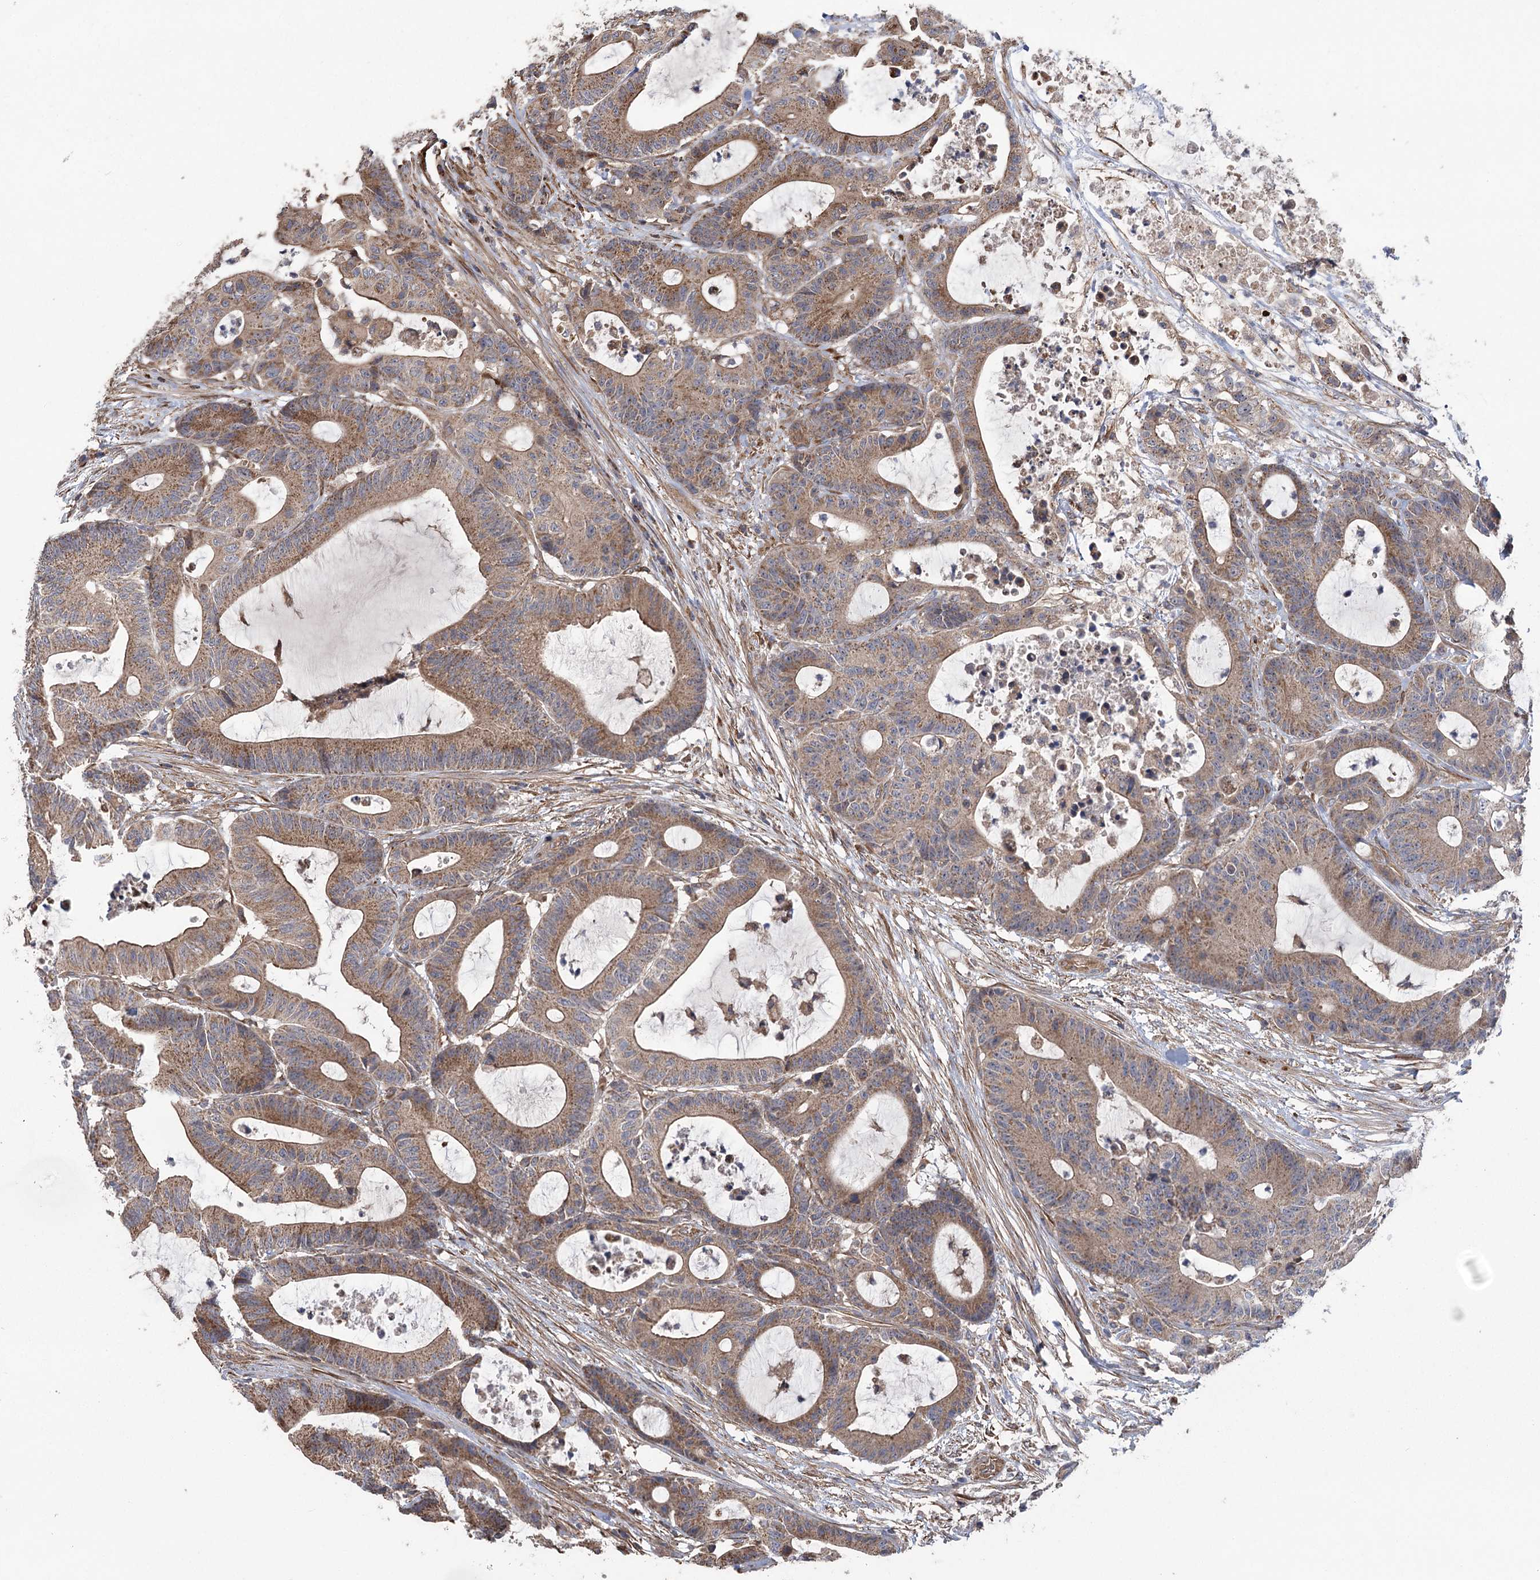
{"staining": {"intensity": "moderate", "quantity": ">75%", "location": "cytoplasmic/membranous"}, "tissue": "colorectal cancer", "cell_type": "Tumor cells", "image_type": "cancer", "snomed": [{"axis": "morphology", "description": "Adenocarcinoma, NOS"}, {"axis": "topography", "description": "Colon"}], "caption": "A high-resolution micrograph shows immunohistochemistry (IHC) staining of colorectal cancer (adenocarcinoma), which reveals moderate cytoplasmic/membranous expression in about >75% of tumor cells. (IHC, brightfield microscopy, high magnification).", "gene": "RWDD4", "patient": {"sex": "female", "age": 84}}